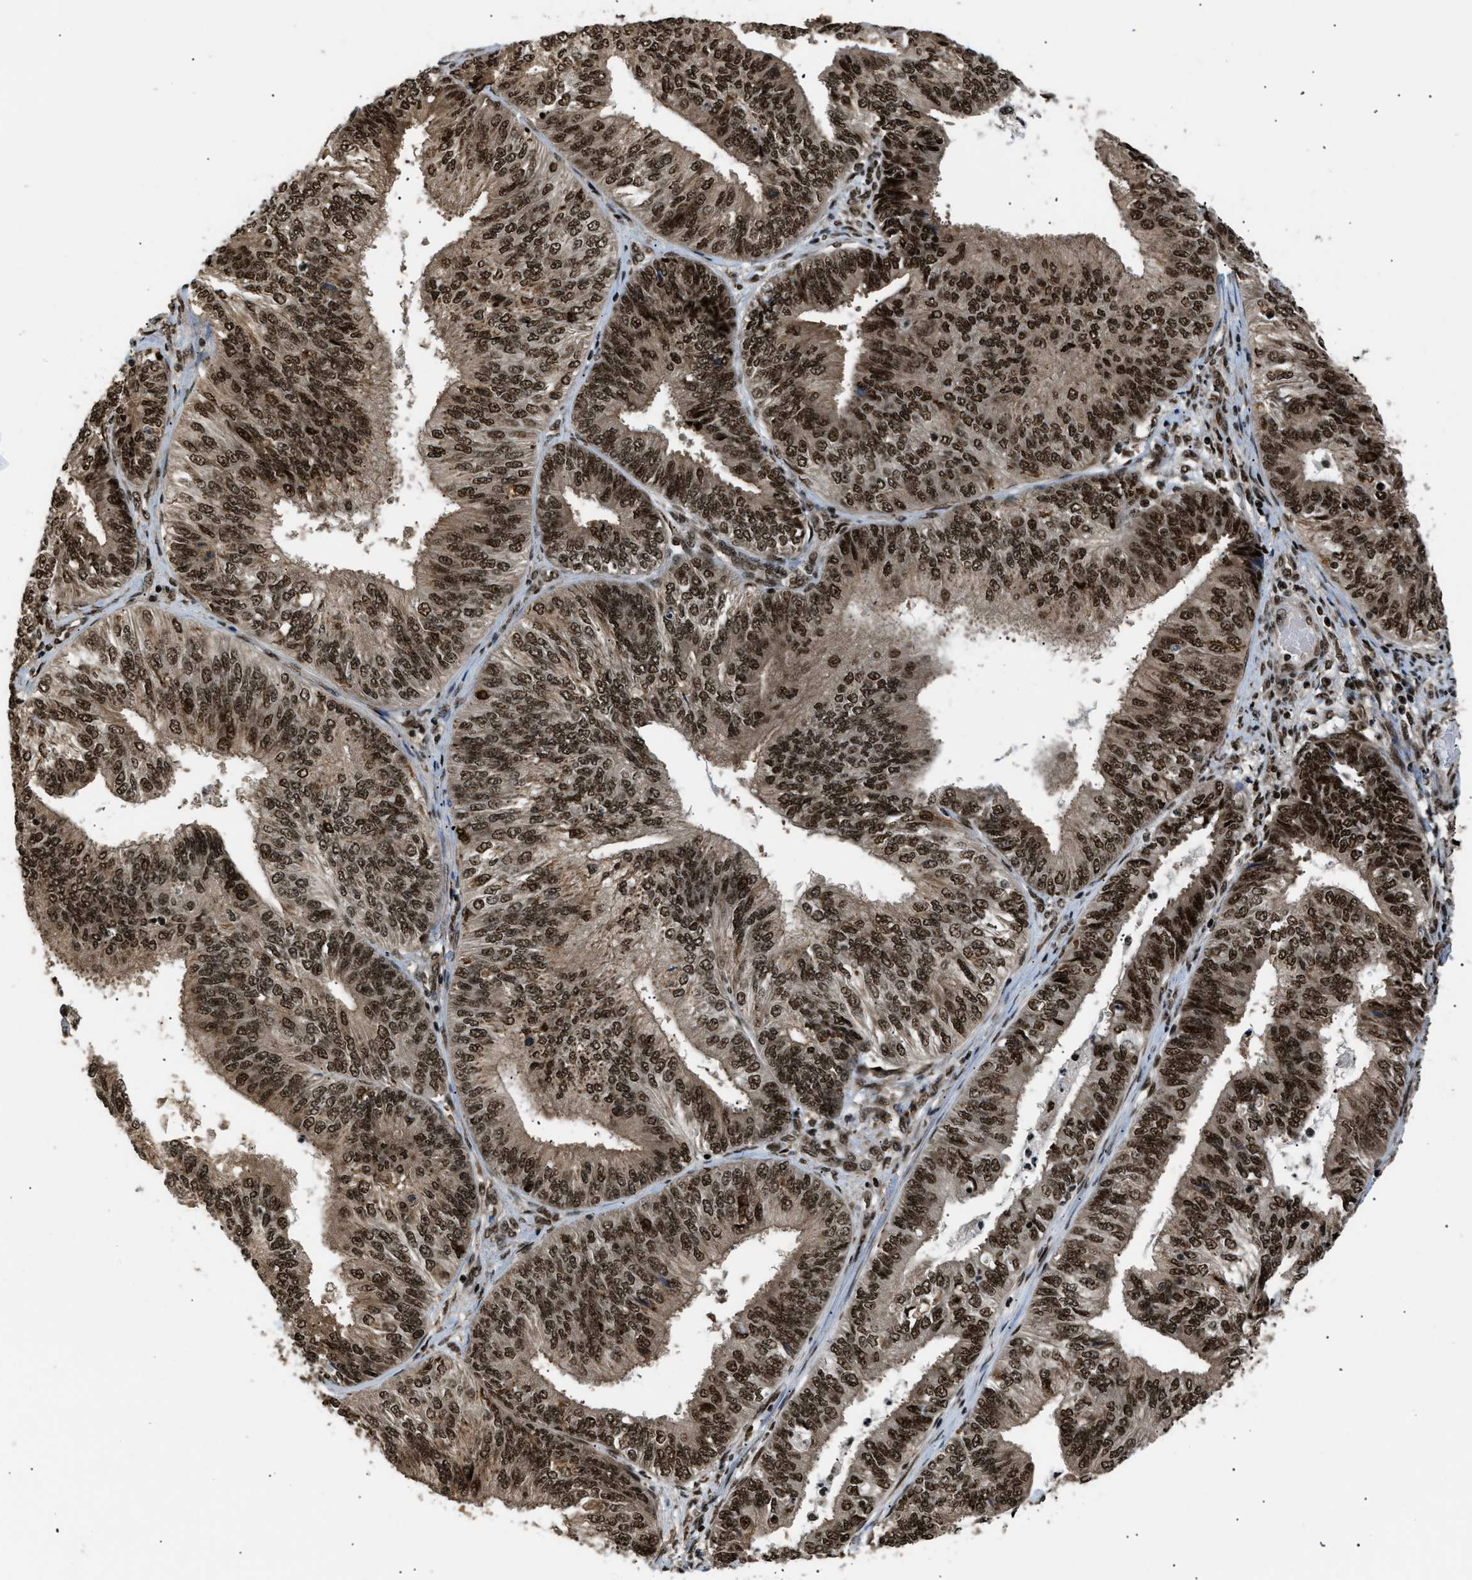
{"staining": {"intensity": "strong", "quantity": ">75%", "location": "cytoplasmic/membranous,nuclear"}, "tissue": "endometrial cancer", "cell_type": "Tumor cells", "image_type": "cancer", "snomed": [{"axis": "morphology", "description": "Adenocarcinoma, NOS"}, {"axis": "topography", "description": "Endometrium"}], "caption": "Endometrial adenocarcinoma was stained to show a protein in brown. There is high levels of strong cytoplasmic/membranous and nuclear staining in approximately >75% of tumor cells.", "gene": "RBM5", "patient": {"sex": "female", "age": 58}}